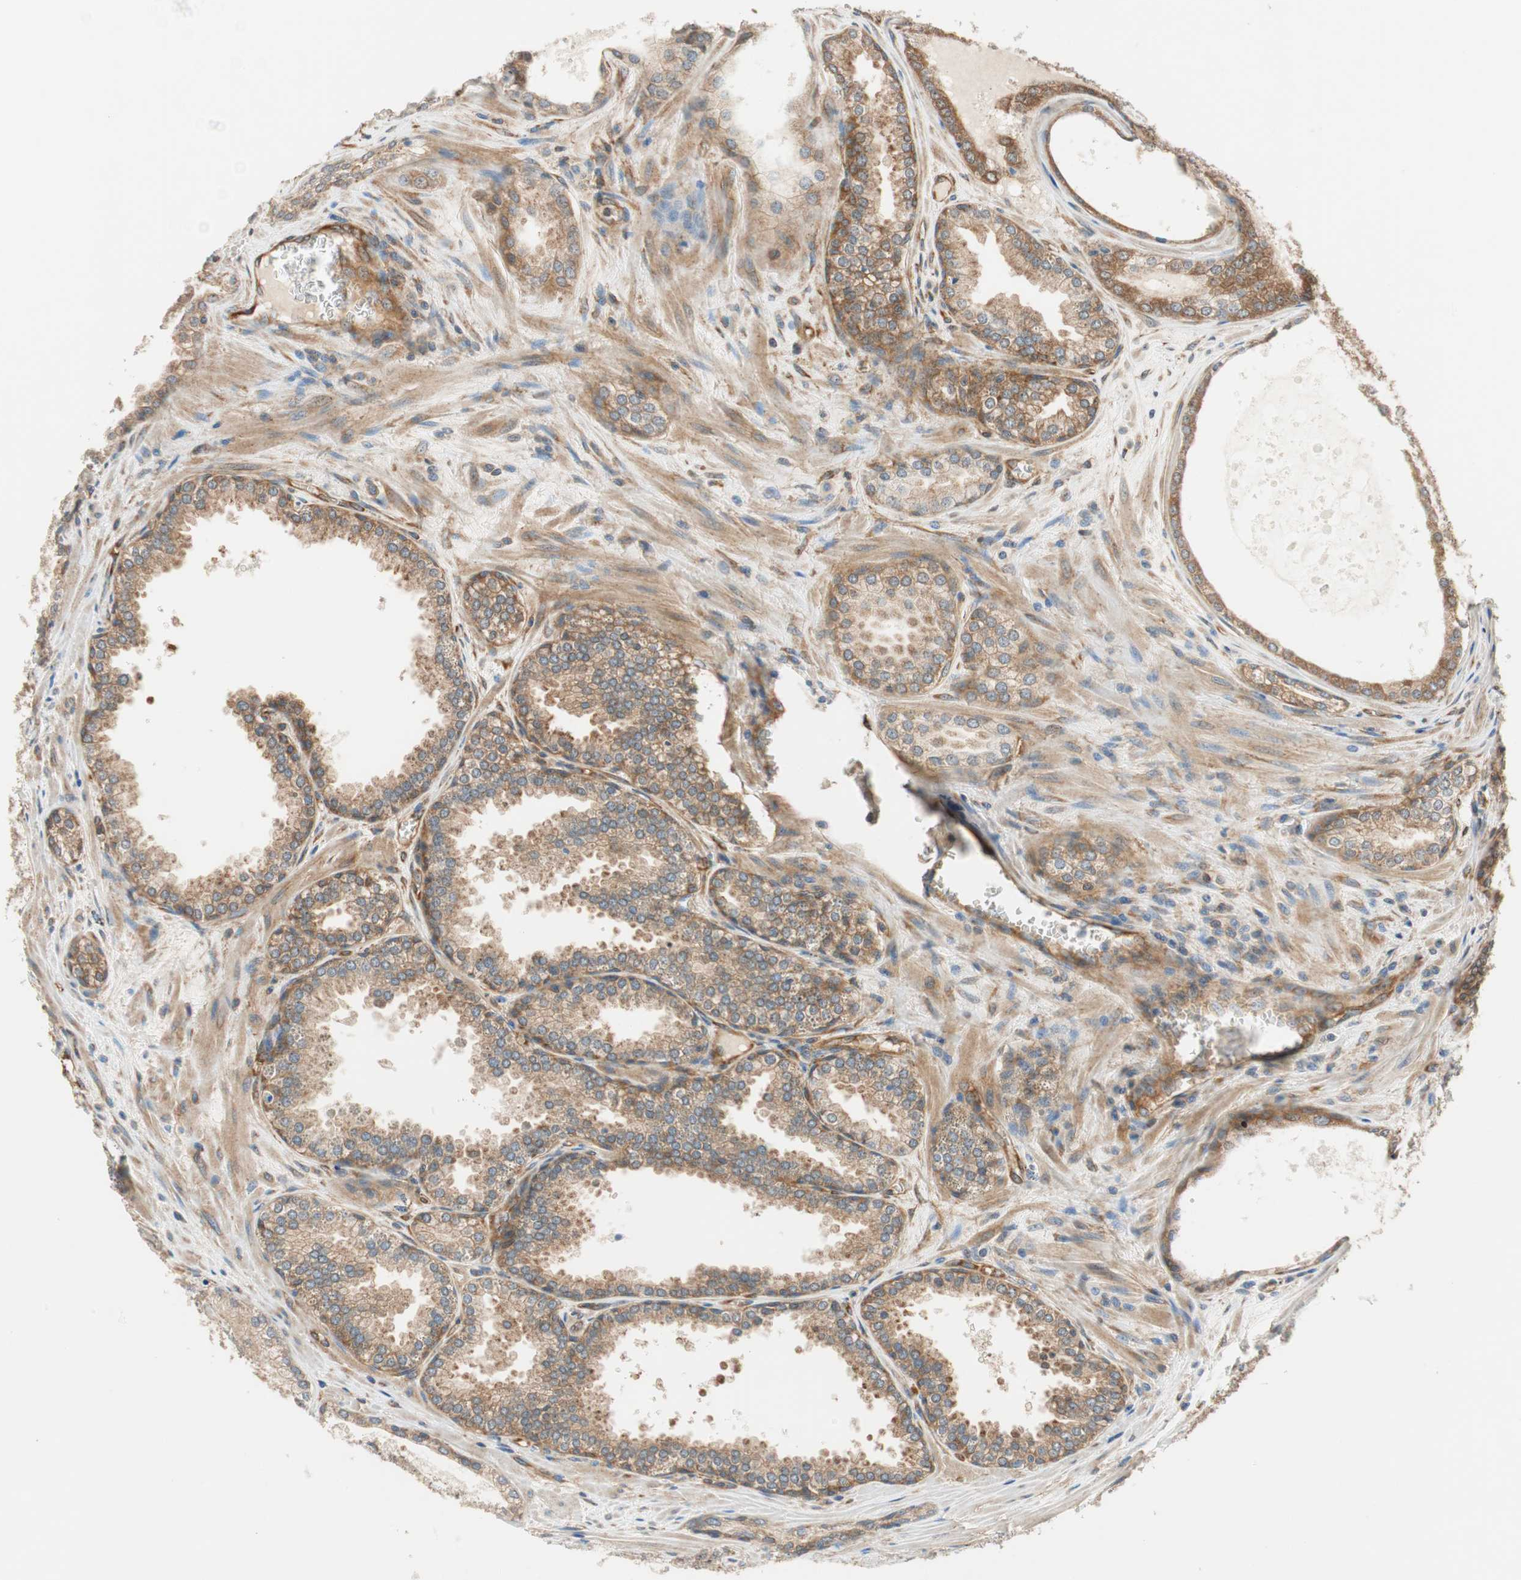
{"staining": {"intensity": "moderate", "quantity": ">75%", "location": "cytoplasmic/membranous"}, "tissue": "prostate cancer", "cell_type": "Tumor cells", "image_type": "cancer", "snomed": [{"axis": "morphology", "description": "Adenocarcinoma, Low grade"}, {"axis": "topography", "description": "Prostate"}], "caption": "Protein expression analysis of prostate cancer displays moderate cytoplasmic/membranous positivity in about >75% of tumor cells.", "gene": "WASL", "patient": {"sex": "male", "age": 60}}